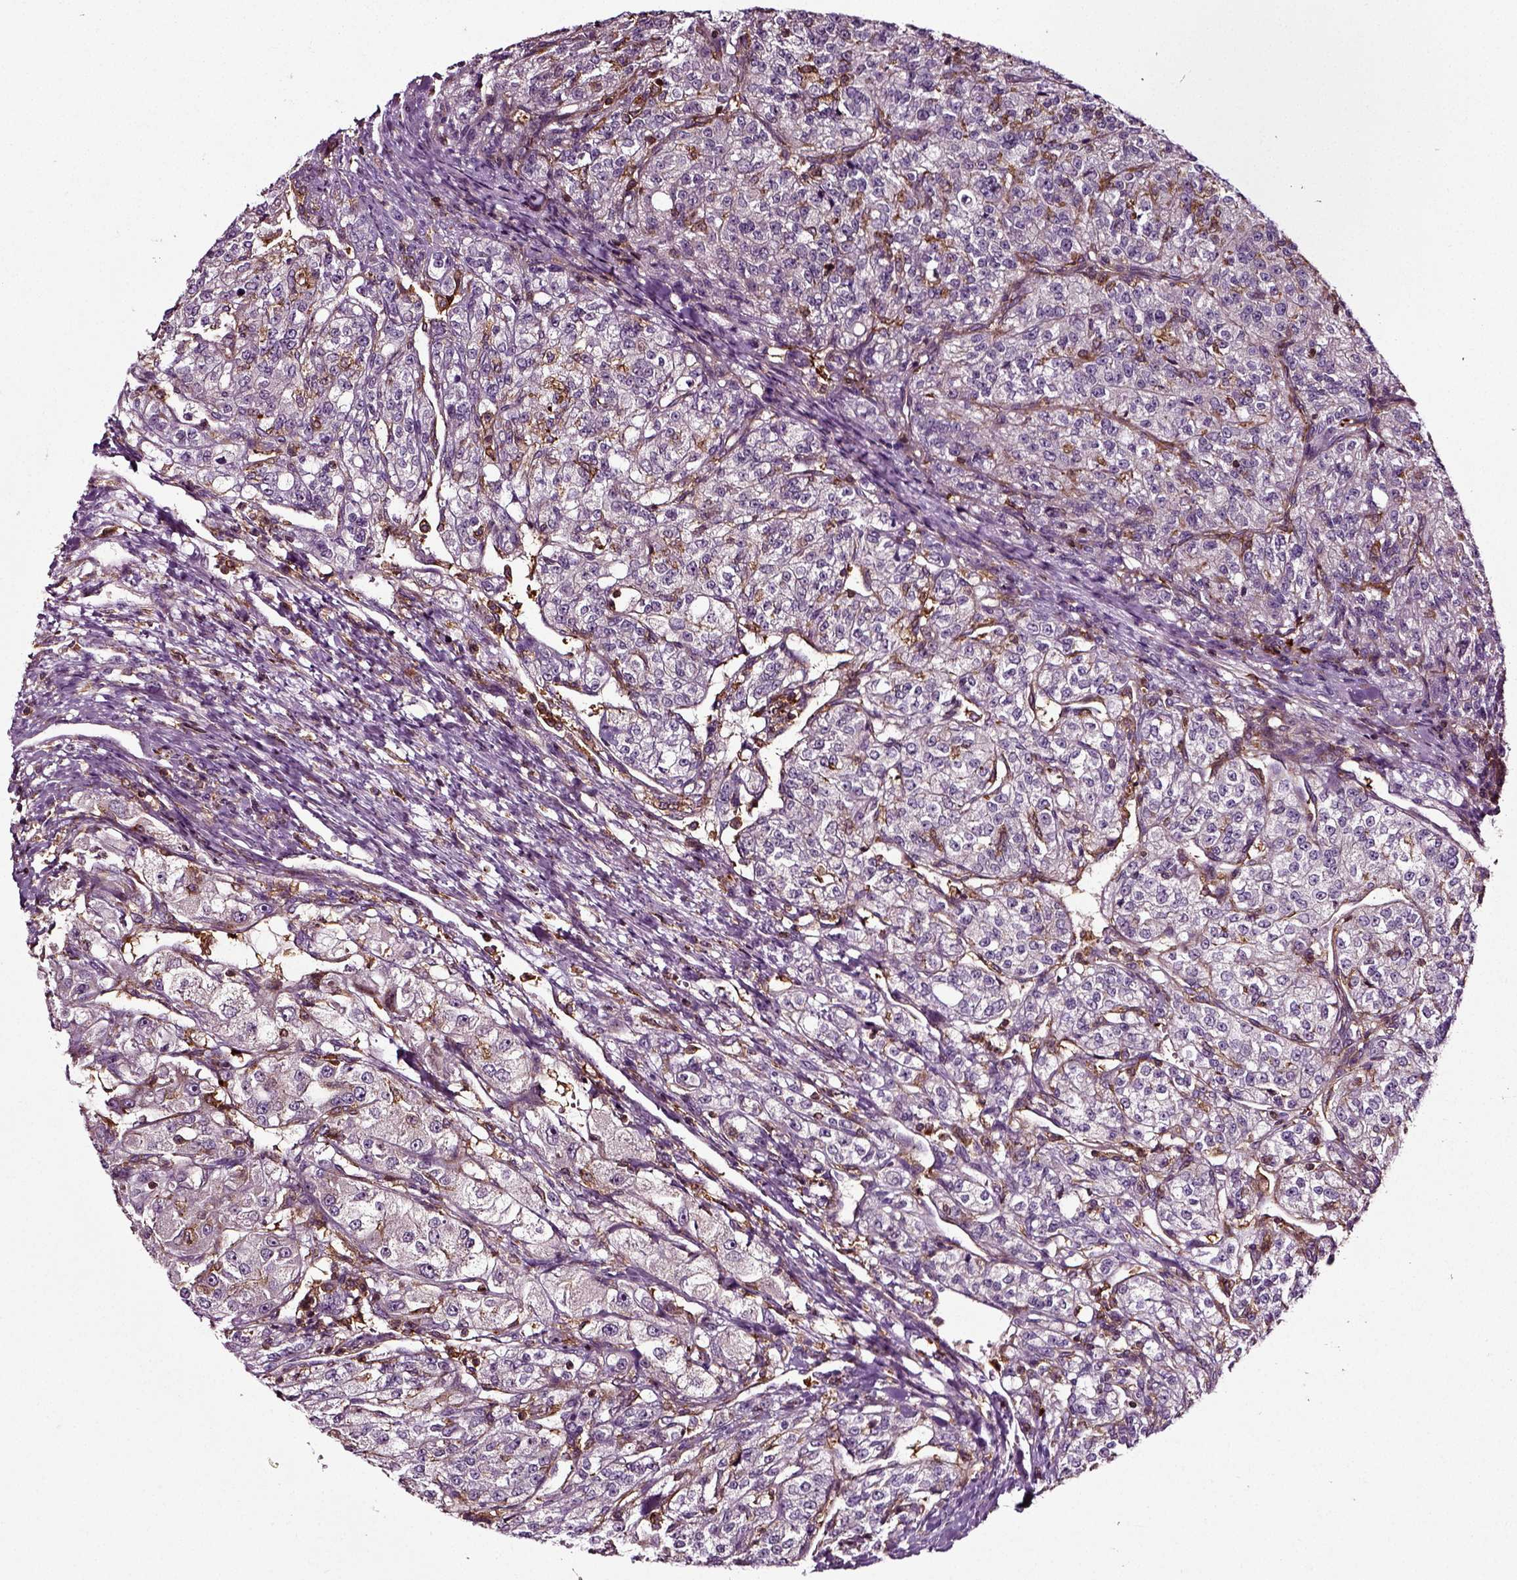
{"staining": {"intensity": "negative", "quantity": "none", "location": "none"}, "tissue": "renal cancer", "cell_type": "Tumor cells", "image_type": "cancer", "snomed": [{"axis": "morphology", "description": "Adenocarcinoma, NOS"}, {"axis": "topography", "description": "Kidney"}], "caption": "This is an immunohistochemistry (IHC) micrograph of renal cancer. There is no positivity in tumor cells.", "gene": "RHOF", "patient": {"sex": "female", "age": 63}}